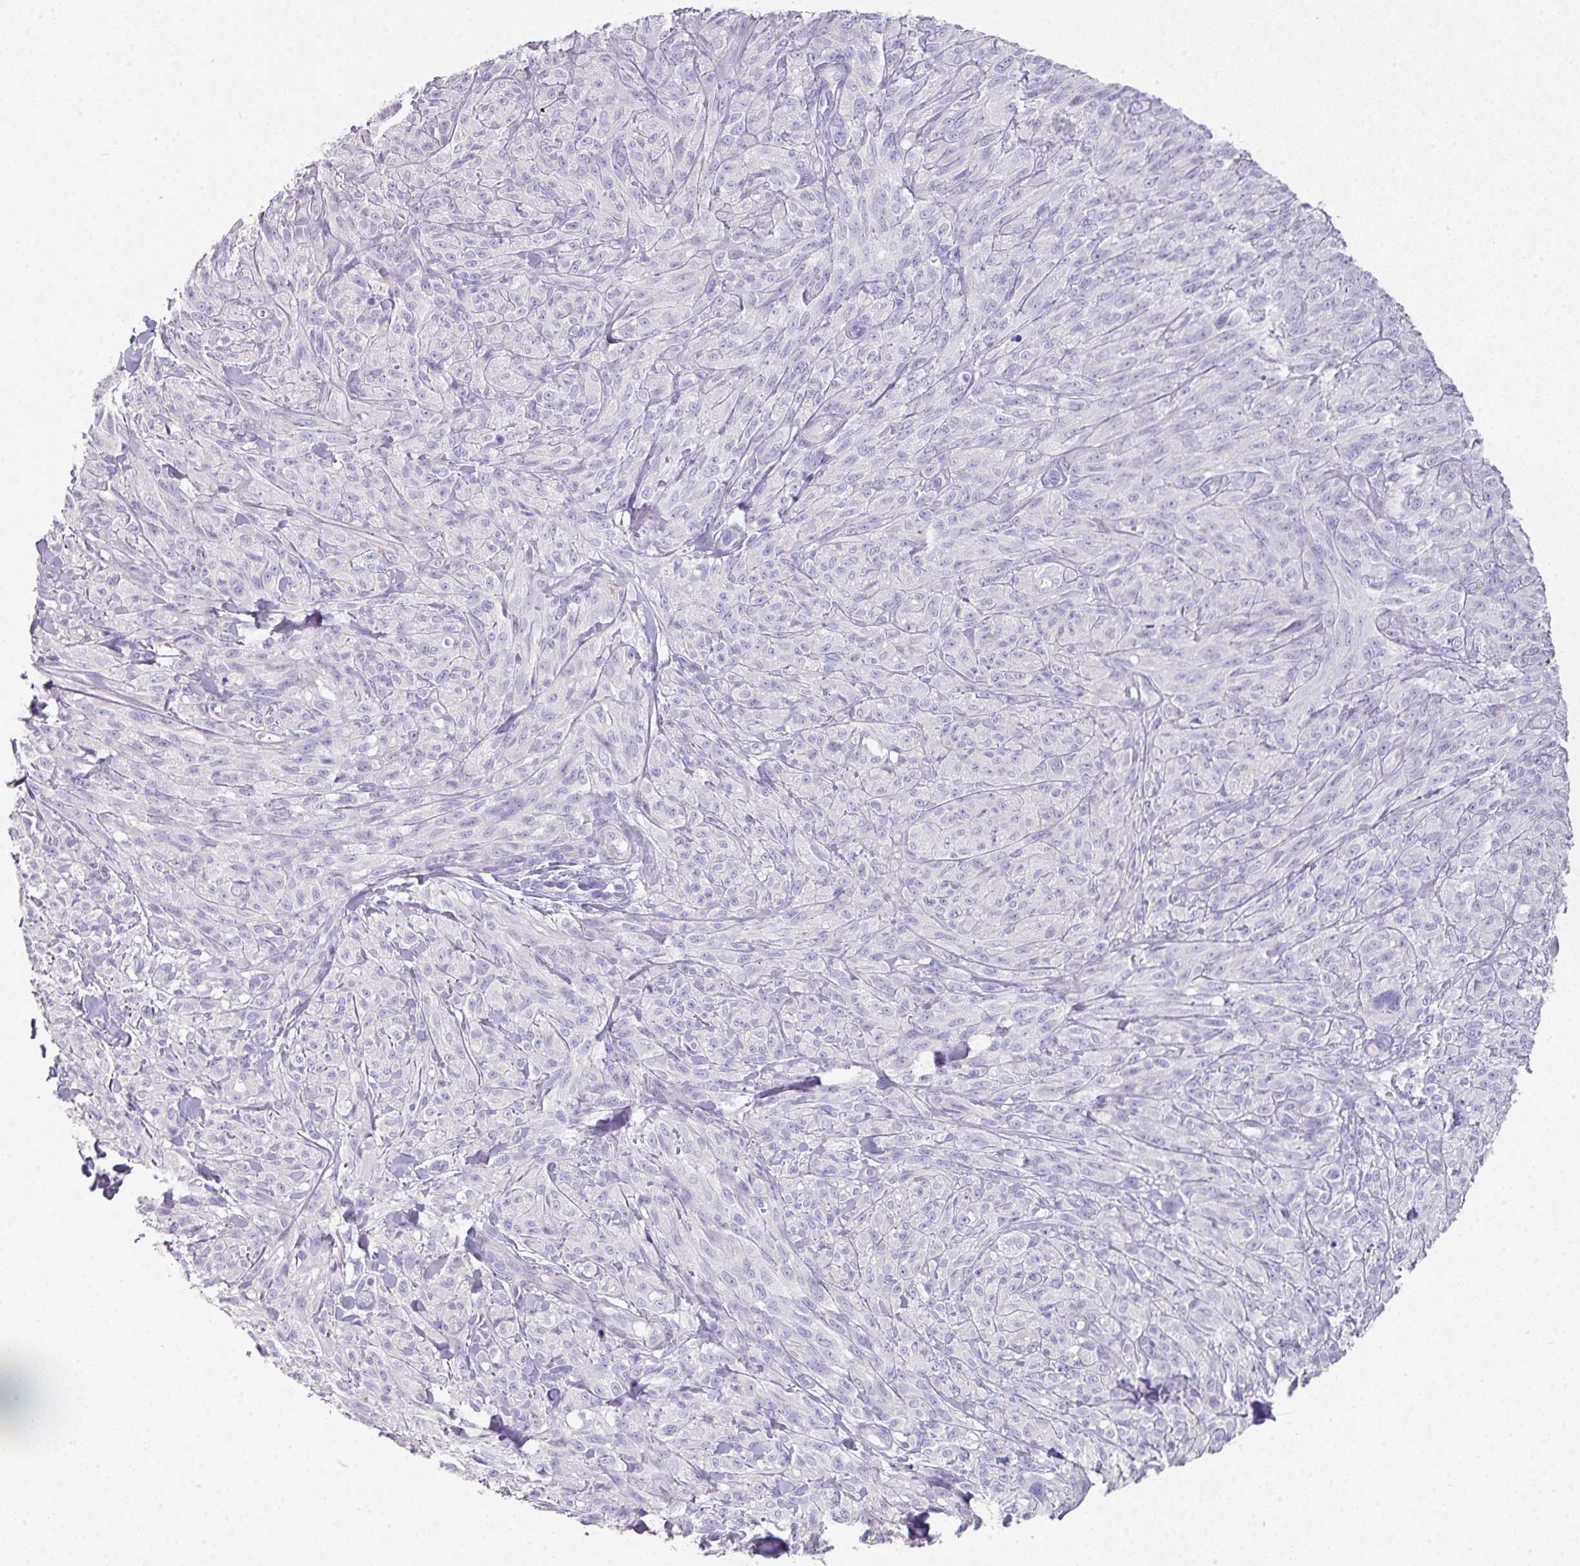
{"staining": {"intensity": "negative", "quantity": "none", "location": "none"}, "tissue": "melanoma", "cell_type": "Tumor cells", "image_type": "cancer", "snomed": [{"axis": "morphology", "description": "Malignant melanoma, NOS"}, {"axis": "topography", "description": "Skin of upper arm"}], "caption": "There is no significant positivity in tumor cells of melanoma.", "gene": "GLI4", "patient": {"sex": "female", "age": 65}}